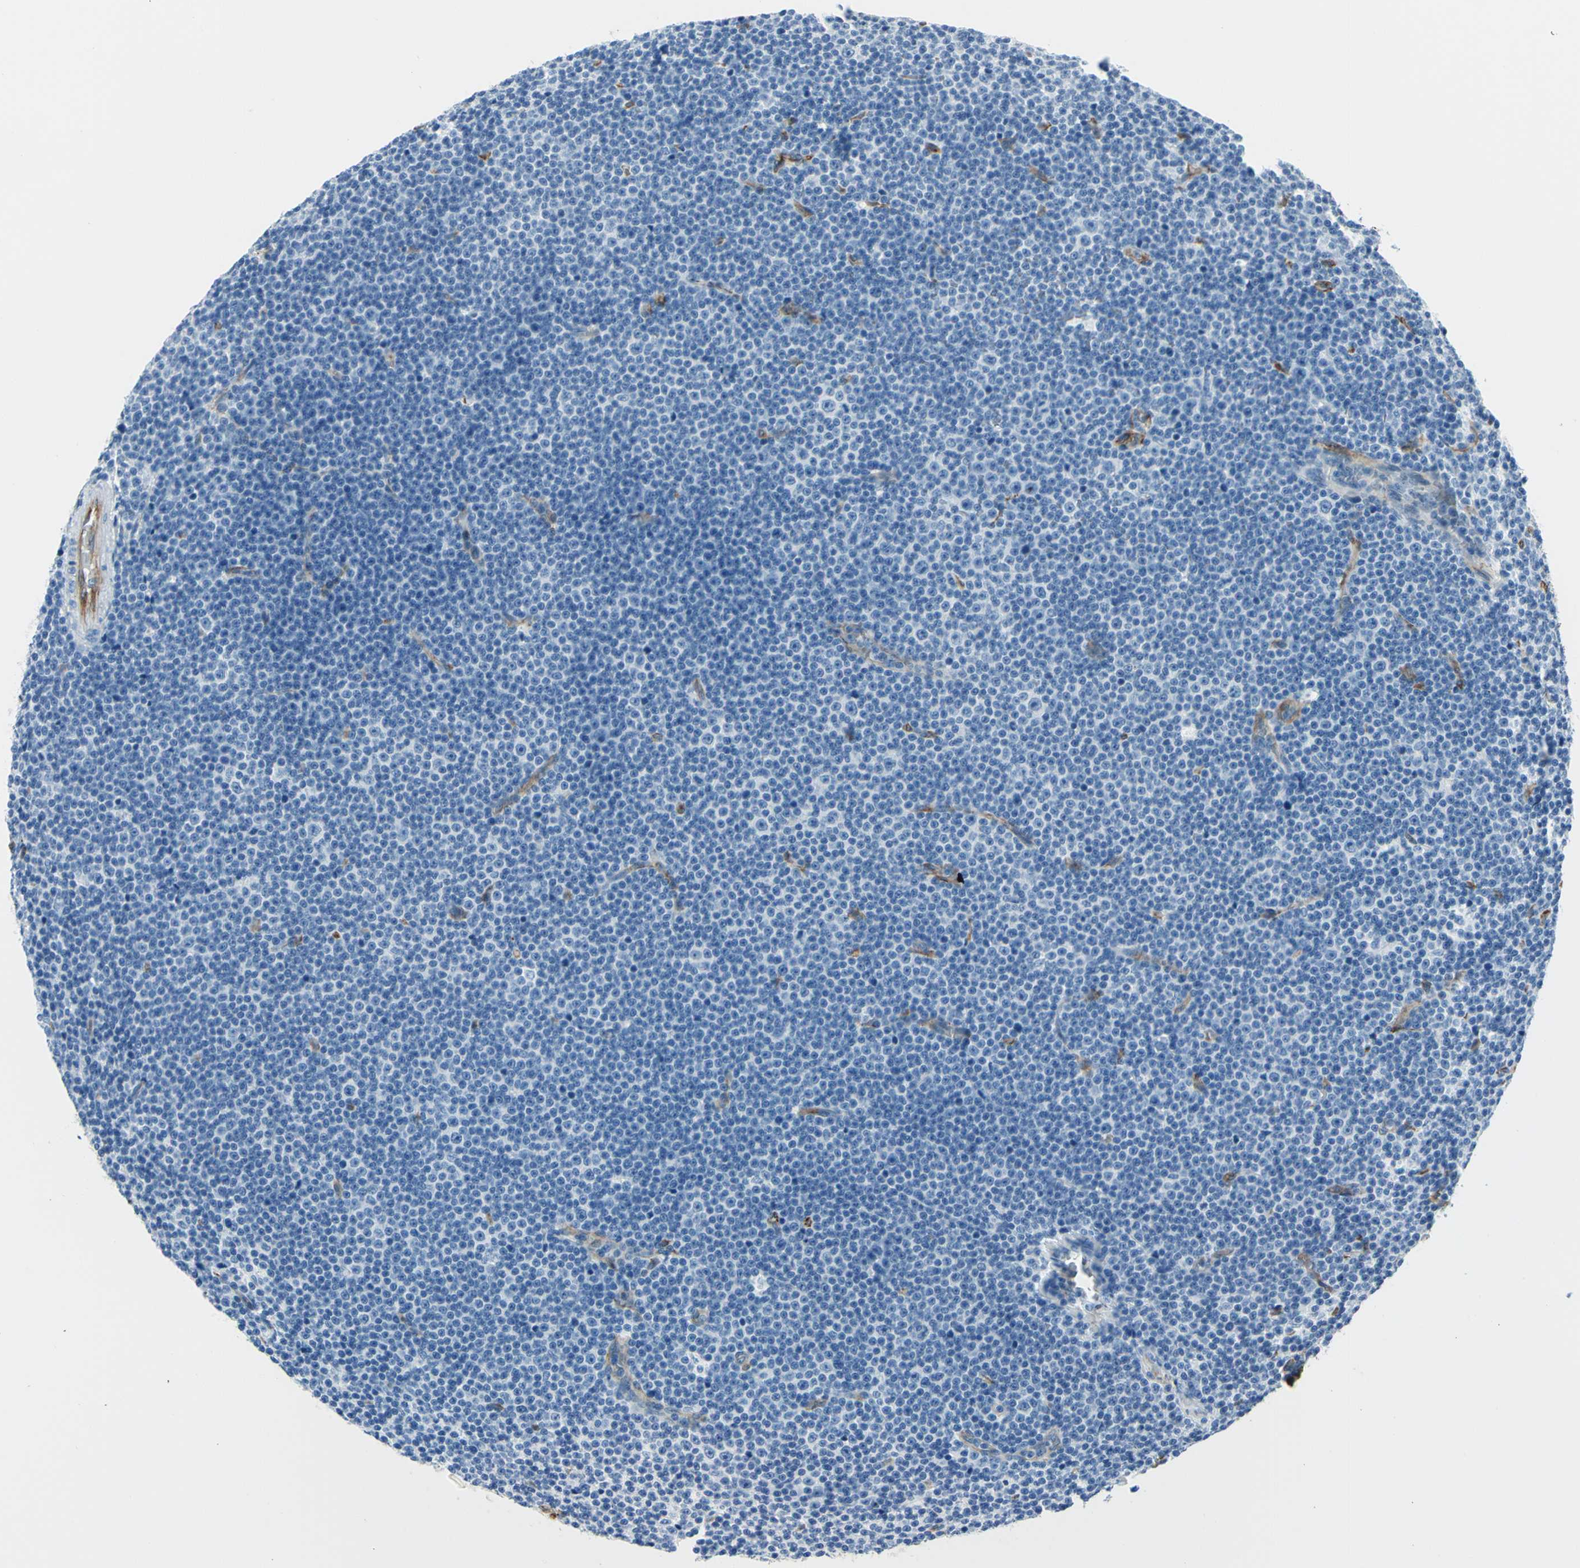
{"staining": {"intensity": "negative", "quantity": "none", "location": "none"}, "tissue": "lymphoma", "cell_type": "Tumor cells", "image_type": "cancer", "snomed": [{"axis": "morphology", "description": "Malignant lymphoma, non-Hodgkin's type, Low grade"}, {"axis": "topography", "description": "Lymph node"}], "caption": "Tumor cells show no significant staining in malignant lymphoma, non-Hodgkin's type (low-grade).", "gene": "PTH2R", "patient": {"sex": "female", "age": 67}}